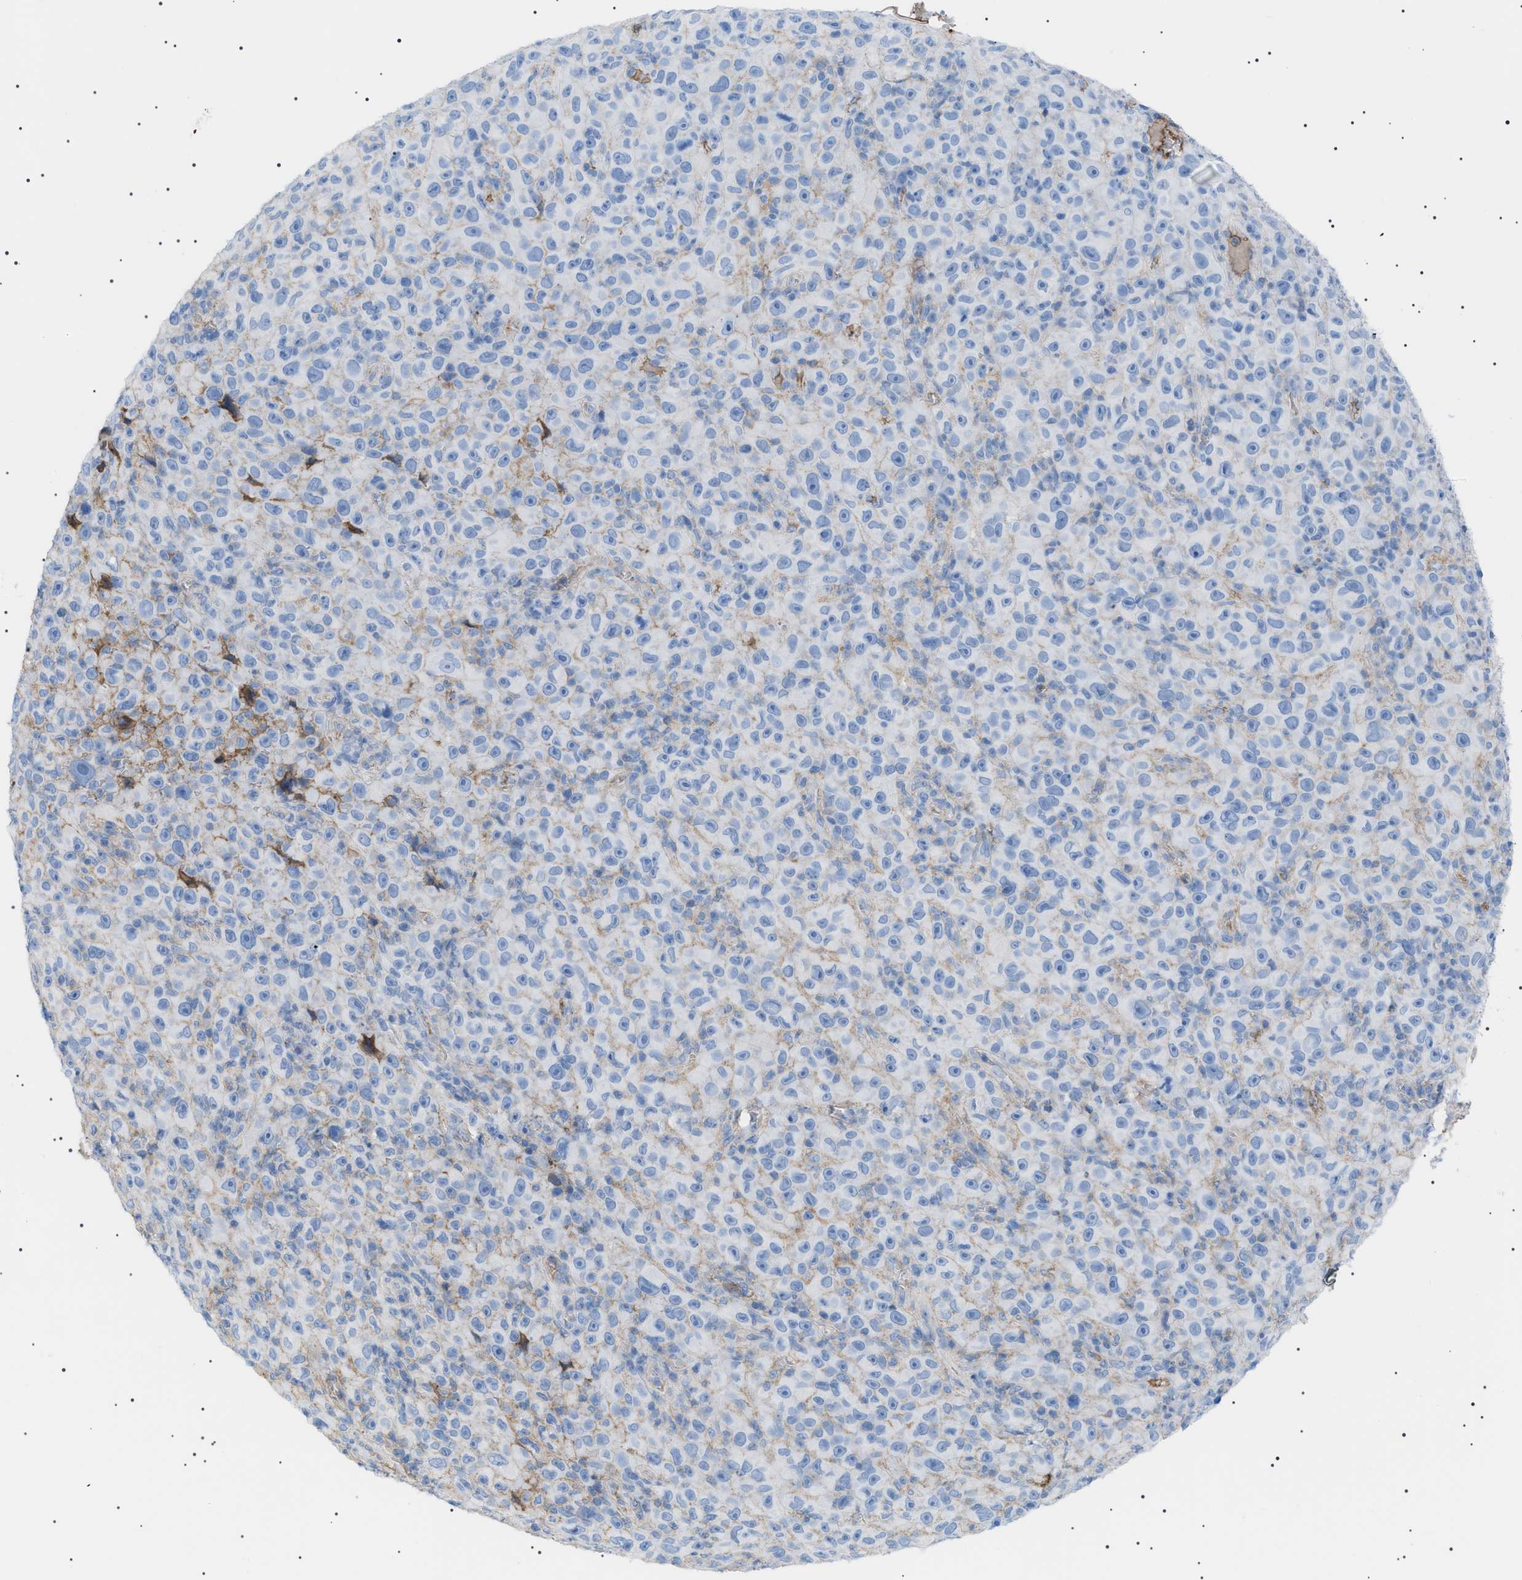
{"staining": {"intensity": "weak", "quantity": ">75%", "location": "cytoplasmic/membranous"}, "tissue": "melanoma", "cell_type": "Tumor cells", "image_type": "cancer", "snomed": [{"axis": "morphology", "description": "Malignant melanoma, NOS"}, {"axis": "topography", "description": "Skin"}], "caption": "IHC (DAB) staining of human melanoma shows weak cytoplasmic/membranous protein positivity in approximately >75% of tumor cells.", "gene": "LPA", "patient": {"sex": "female", "age": 82}}